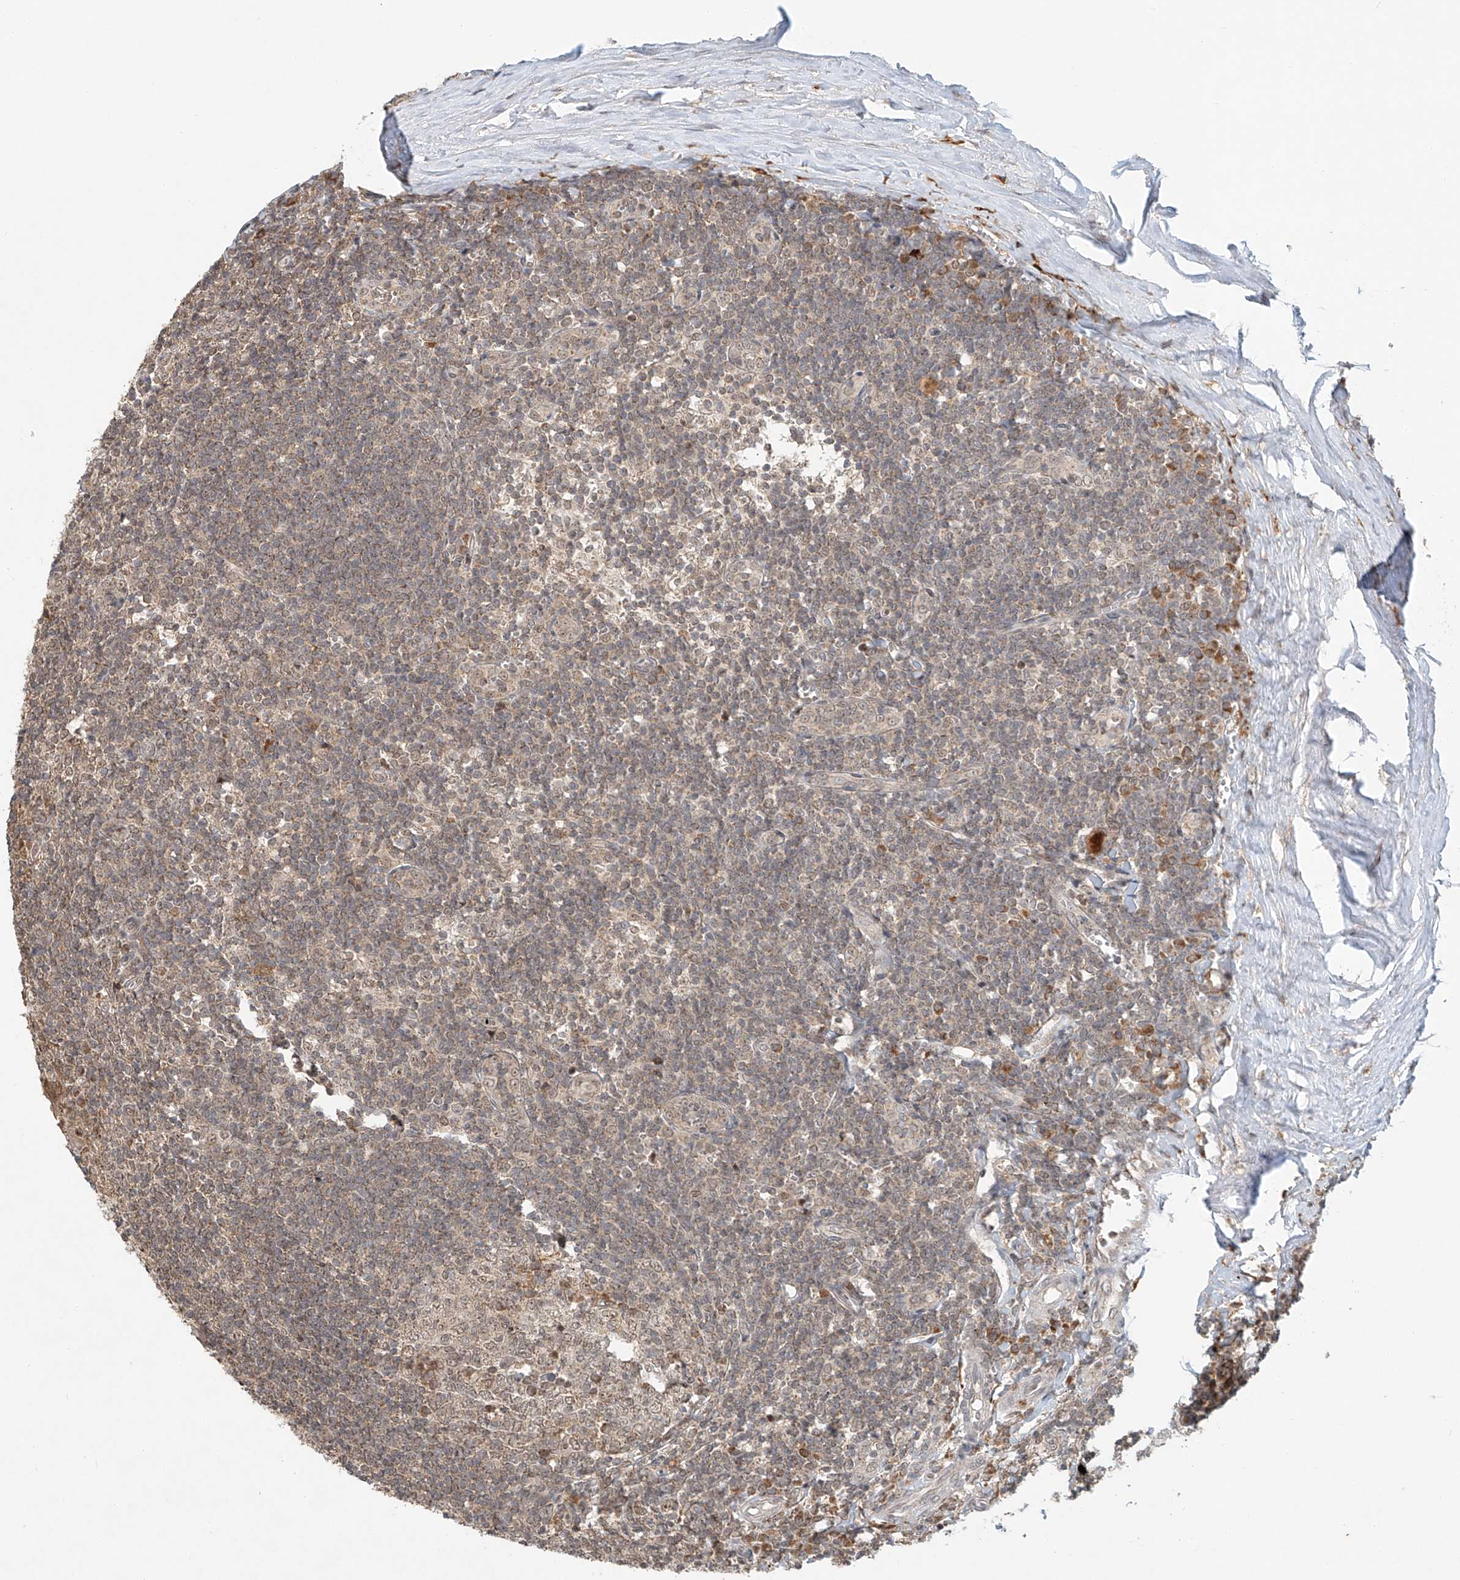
{"staining": {"intensity": "weak", "quantity": "<25%", "location": "cytoplasmic/membranous,nuclear"}, "tissue": "tonsil", "cell_type": "Germinal center cells", "image_type": "normal", "snomed": [{"axis": "morphology", "description": "Normal tissue, NOS"}, {"axis": "topography", "description": "Tonsil"}], "caption": "High power microscopy micrograph of an immunohistochemistry image of unremarkable tonsil, revealing no significant positivity in germinal center cells. (DAB (3,3'-diaminobenzidine) immunohistochemistry (IHC), high magnification).", "gene": "SYTL3", "patient": {"sex": "male", "age": 27}}